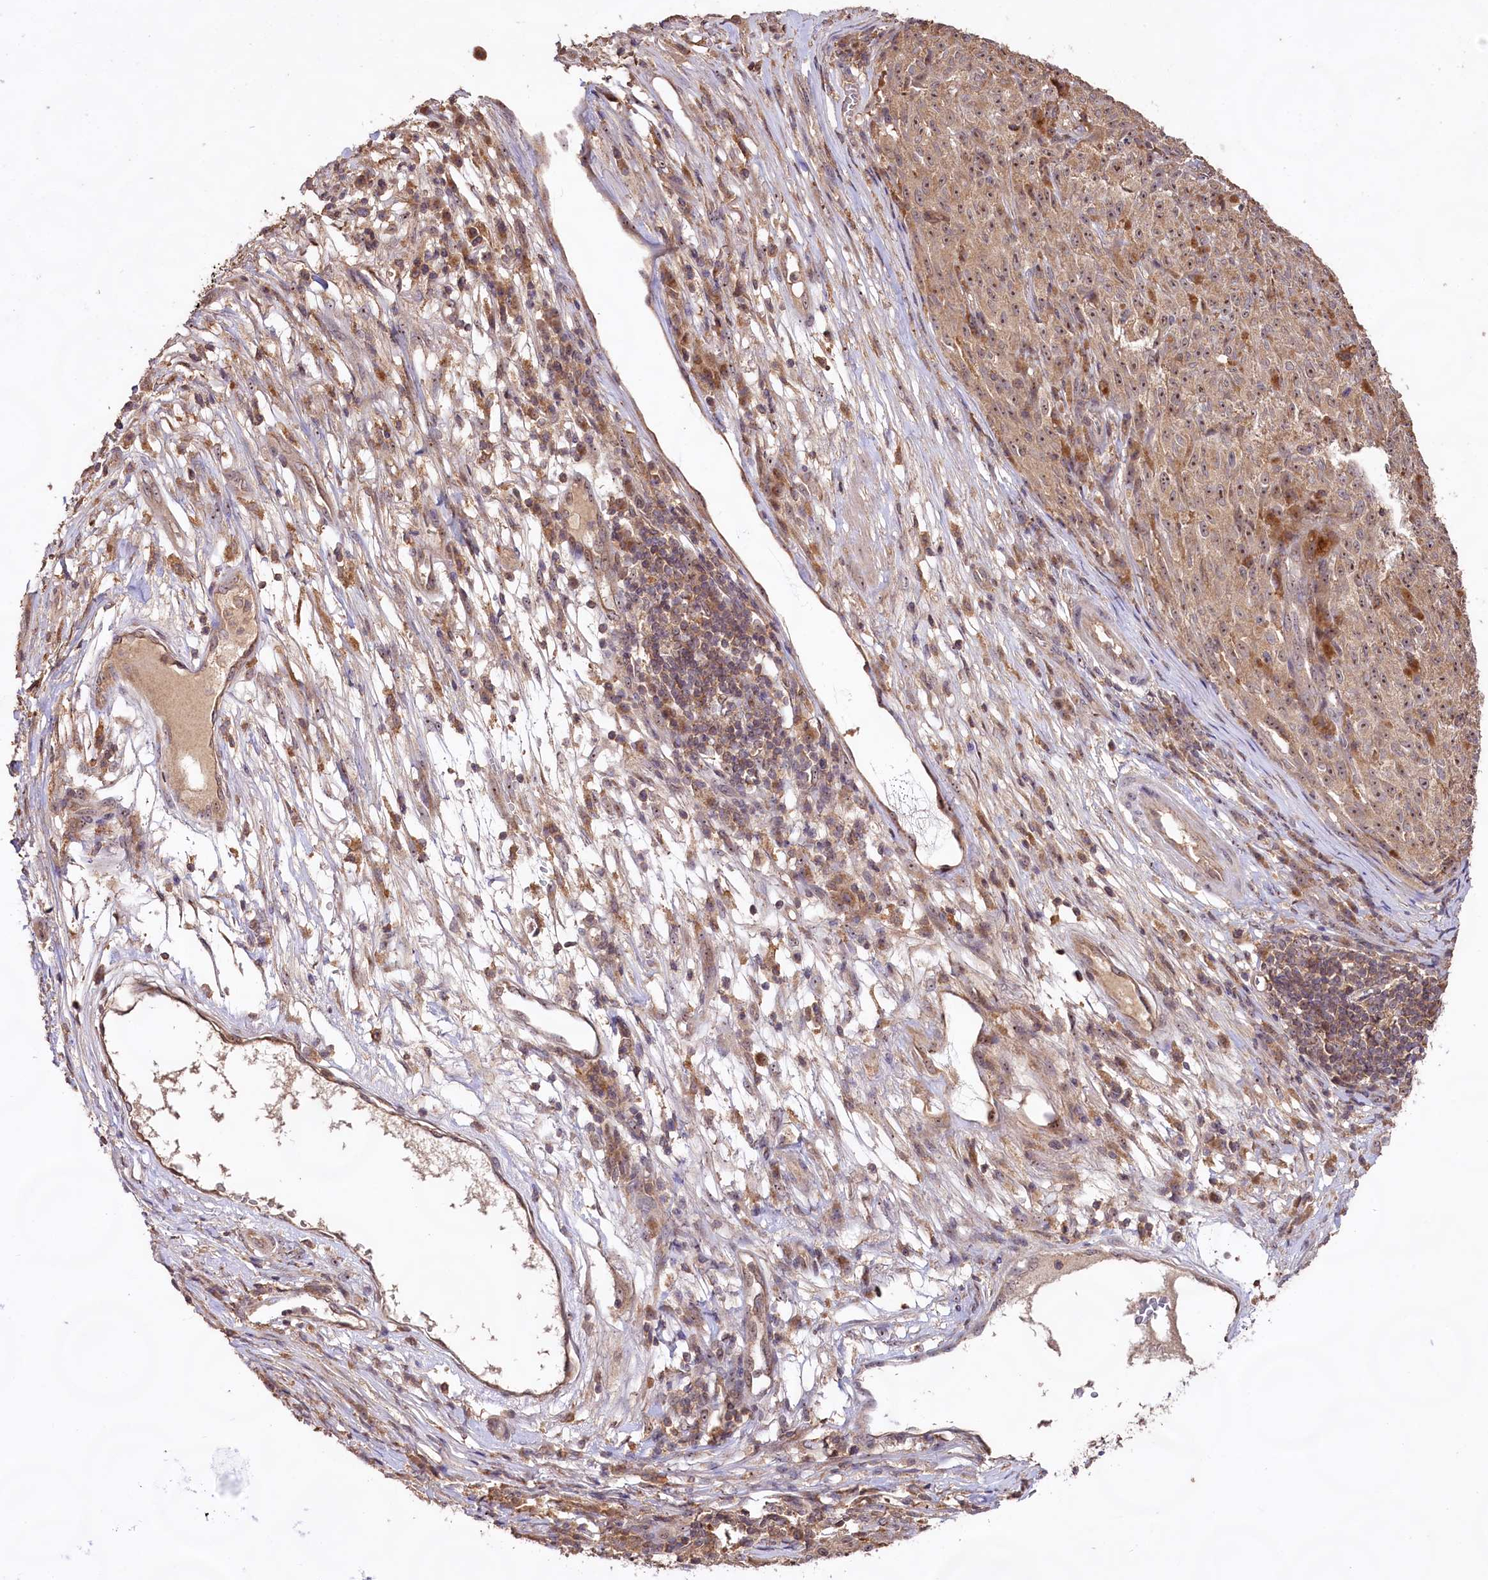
{"staining": {"intensity": "moderate", "quantity": ">75%", "location": "nuclear"}, "tissue": "melanoma", "cell_type": "Tumor cells", "image_type": "cancer", "snomed": [{"axis": "morphology", "description": "Malignant melanoma, NOS"}, {"axis": "topography", "description": "Skin"}], "caption": "Immunohistochemical staining of human melanoma exhibits medium levels of moderate nuclear protein expression in about >75% of tumor cells.", "gene": "RRP8", "patient": {"sex": "female", "age": 82}}